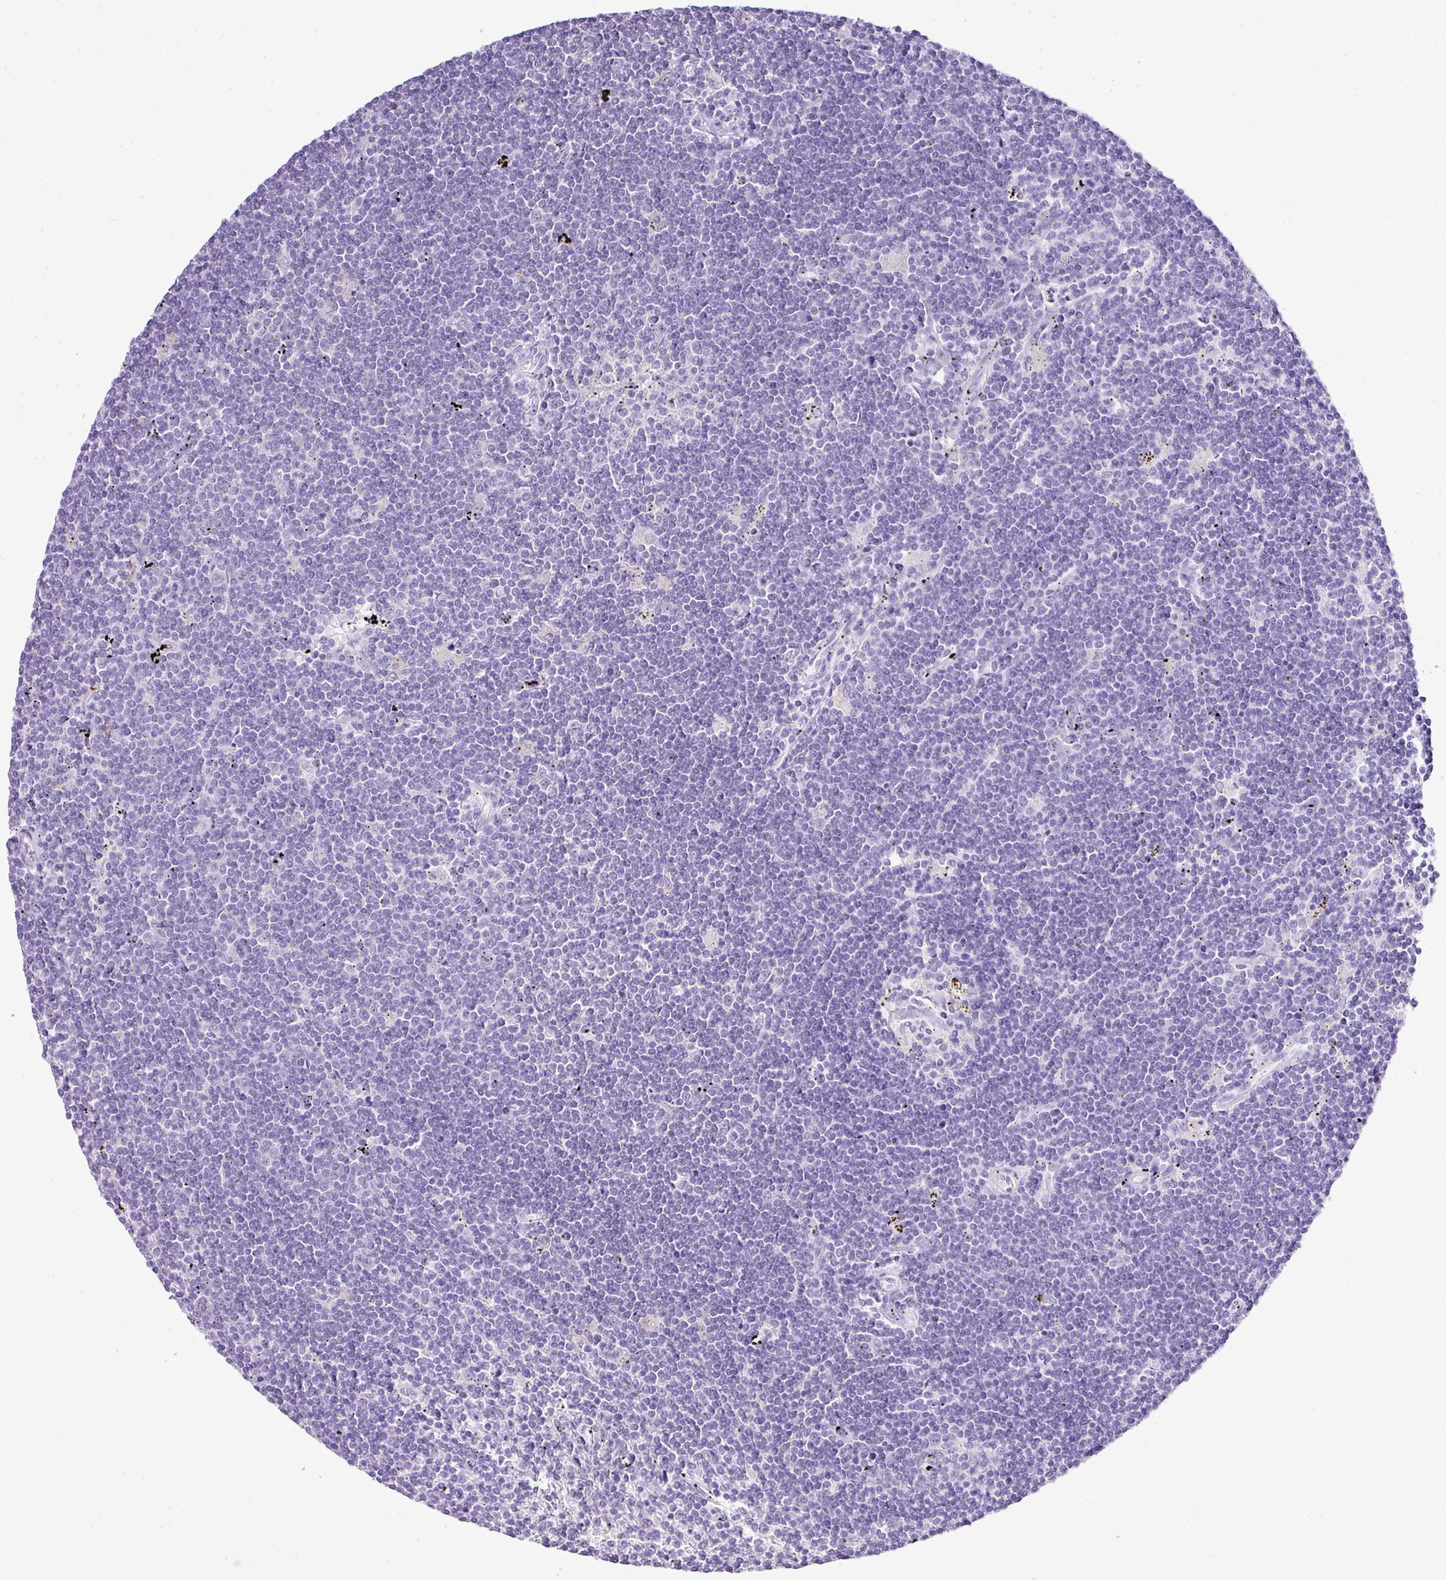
{"staining": {"intensity": "negative", "quantity": "none", "location": "none"}, "tissue": "lymphoma", "cell_type": "Tumor cells", "image_type": "cancer", "snomed": [{"axis": "morphology", "description": "Malignant lymphoma, non-Hodgkin's type, Low grade"}, {"axis": "topography", "description": "Spleen"}], "caption": "DAB immunohistochemical staining of human malignant lymphoma, non-Hodgkin's type (low-grade) reveals no significant expression in tumor cells. (Stains: DAB immunohistochemistry with hematoxylin counter stain, Microscopy: brightfield microscopy at high magnification).", "gene": "KCNJ11", "patient": {"sex": "male", "age": 76}}